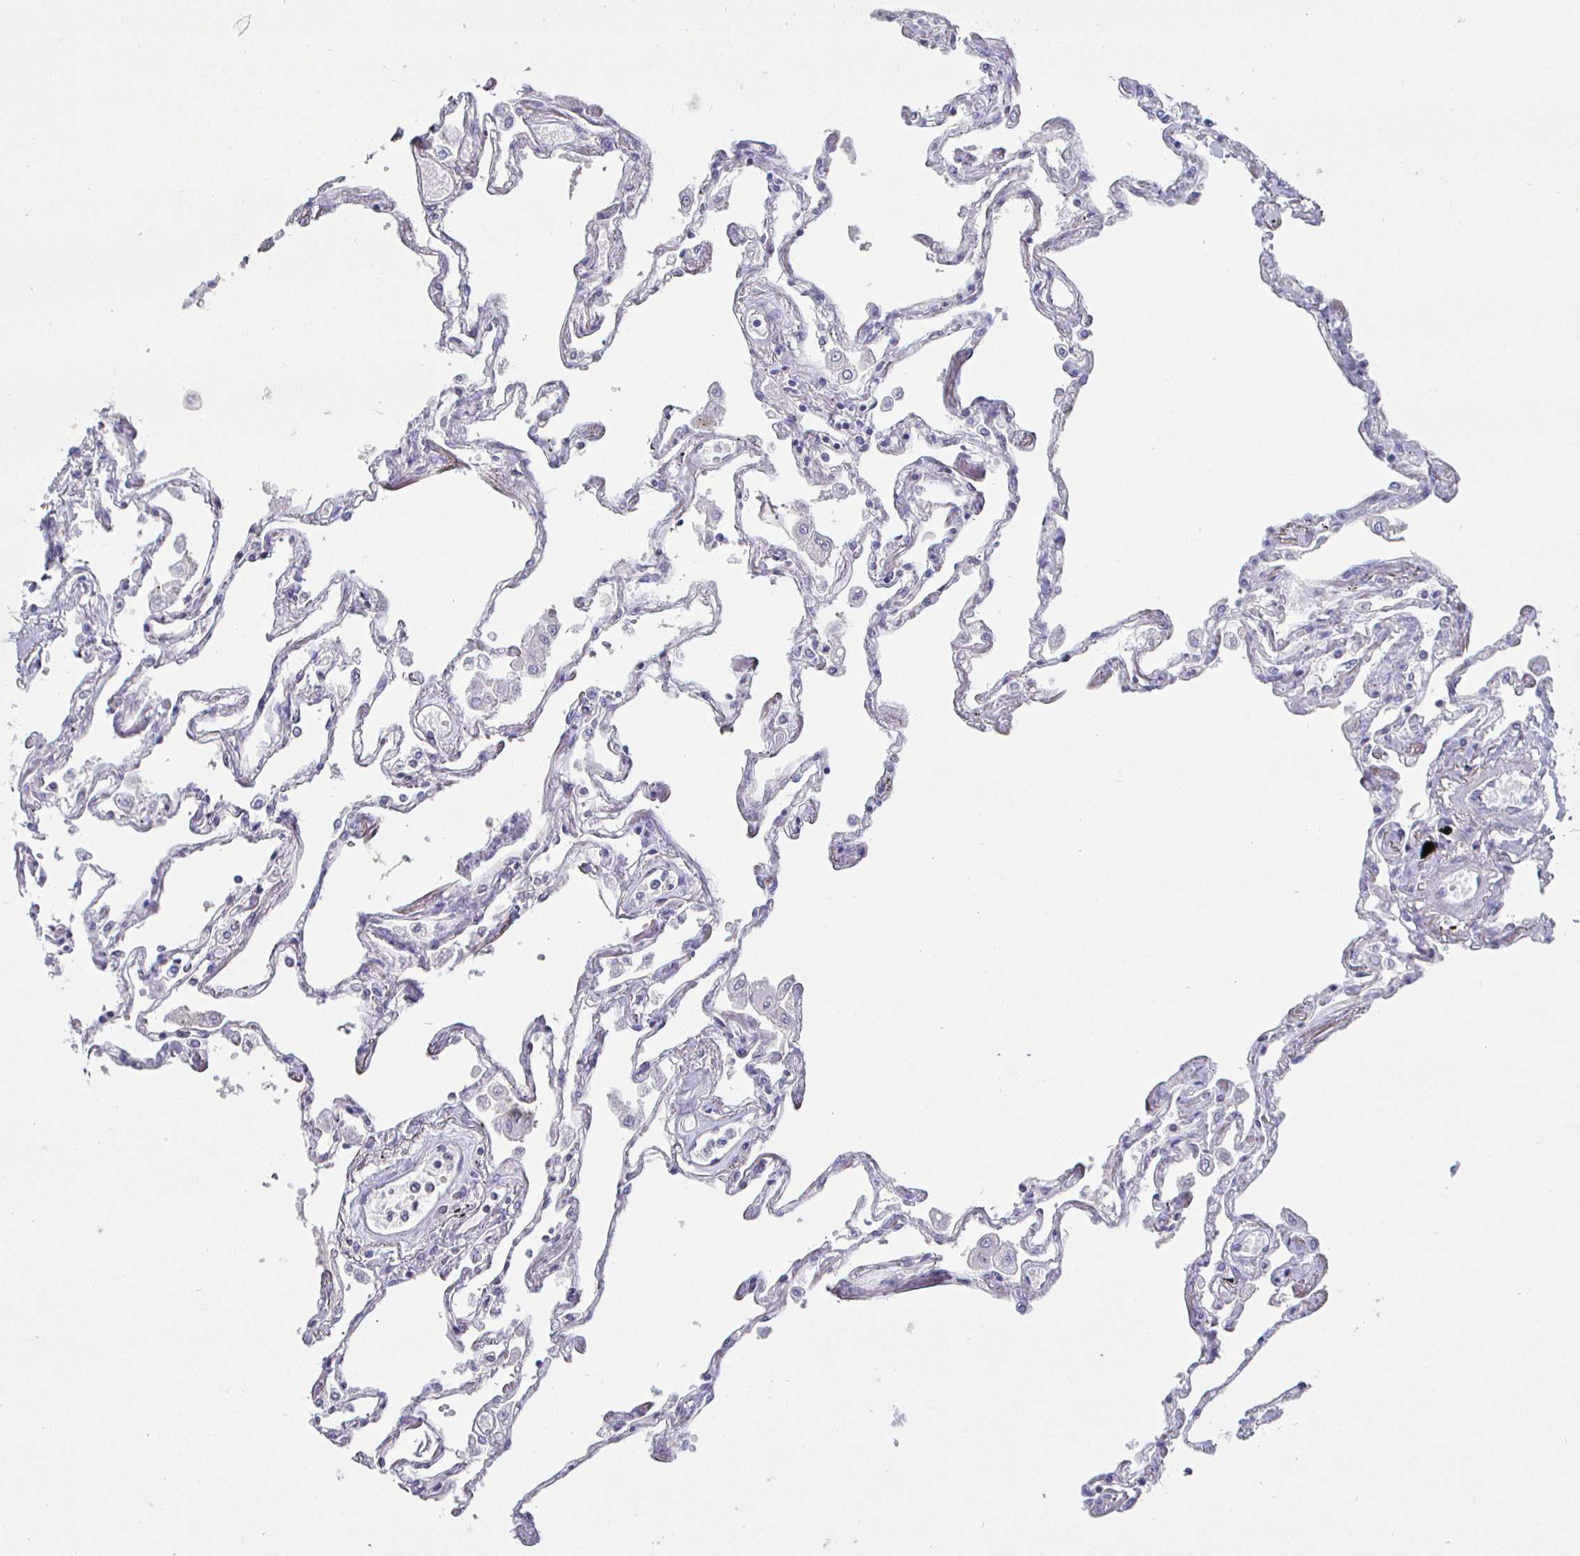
{"staining": {"intensity": "negative", "quantity": "none", "location": "none"}, "tissue": "lung", "cell_type": "Alveolar cells", "image_type": "normal", "snomed": [{"axis": "morphology", "description": "Normal tissue, NOS"}, {"axis": "morphology", "description": "Adenocarcinoma, NOS"}, {"axis": "topography", "description": "Cartilage tissue"}, {"axis": "topography", "description": "Lung"}], "caption": "High power microscopy histopathology image of an immunohistochemistry micrograph of normal lung, revealing no significant expression in alveolar cells.", "gene": "ENPP1", "patient": {"sex": "female", "age": 67}}